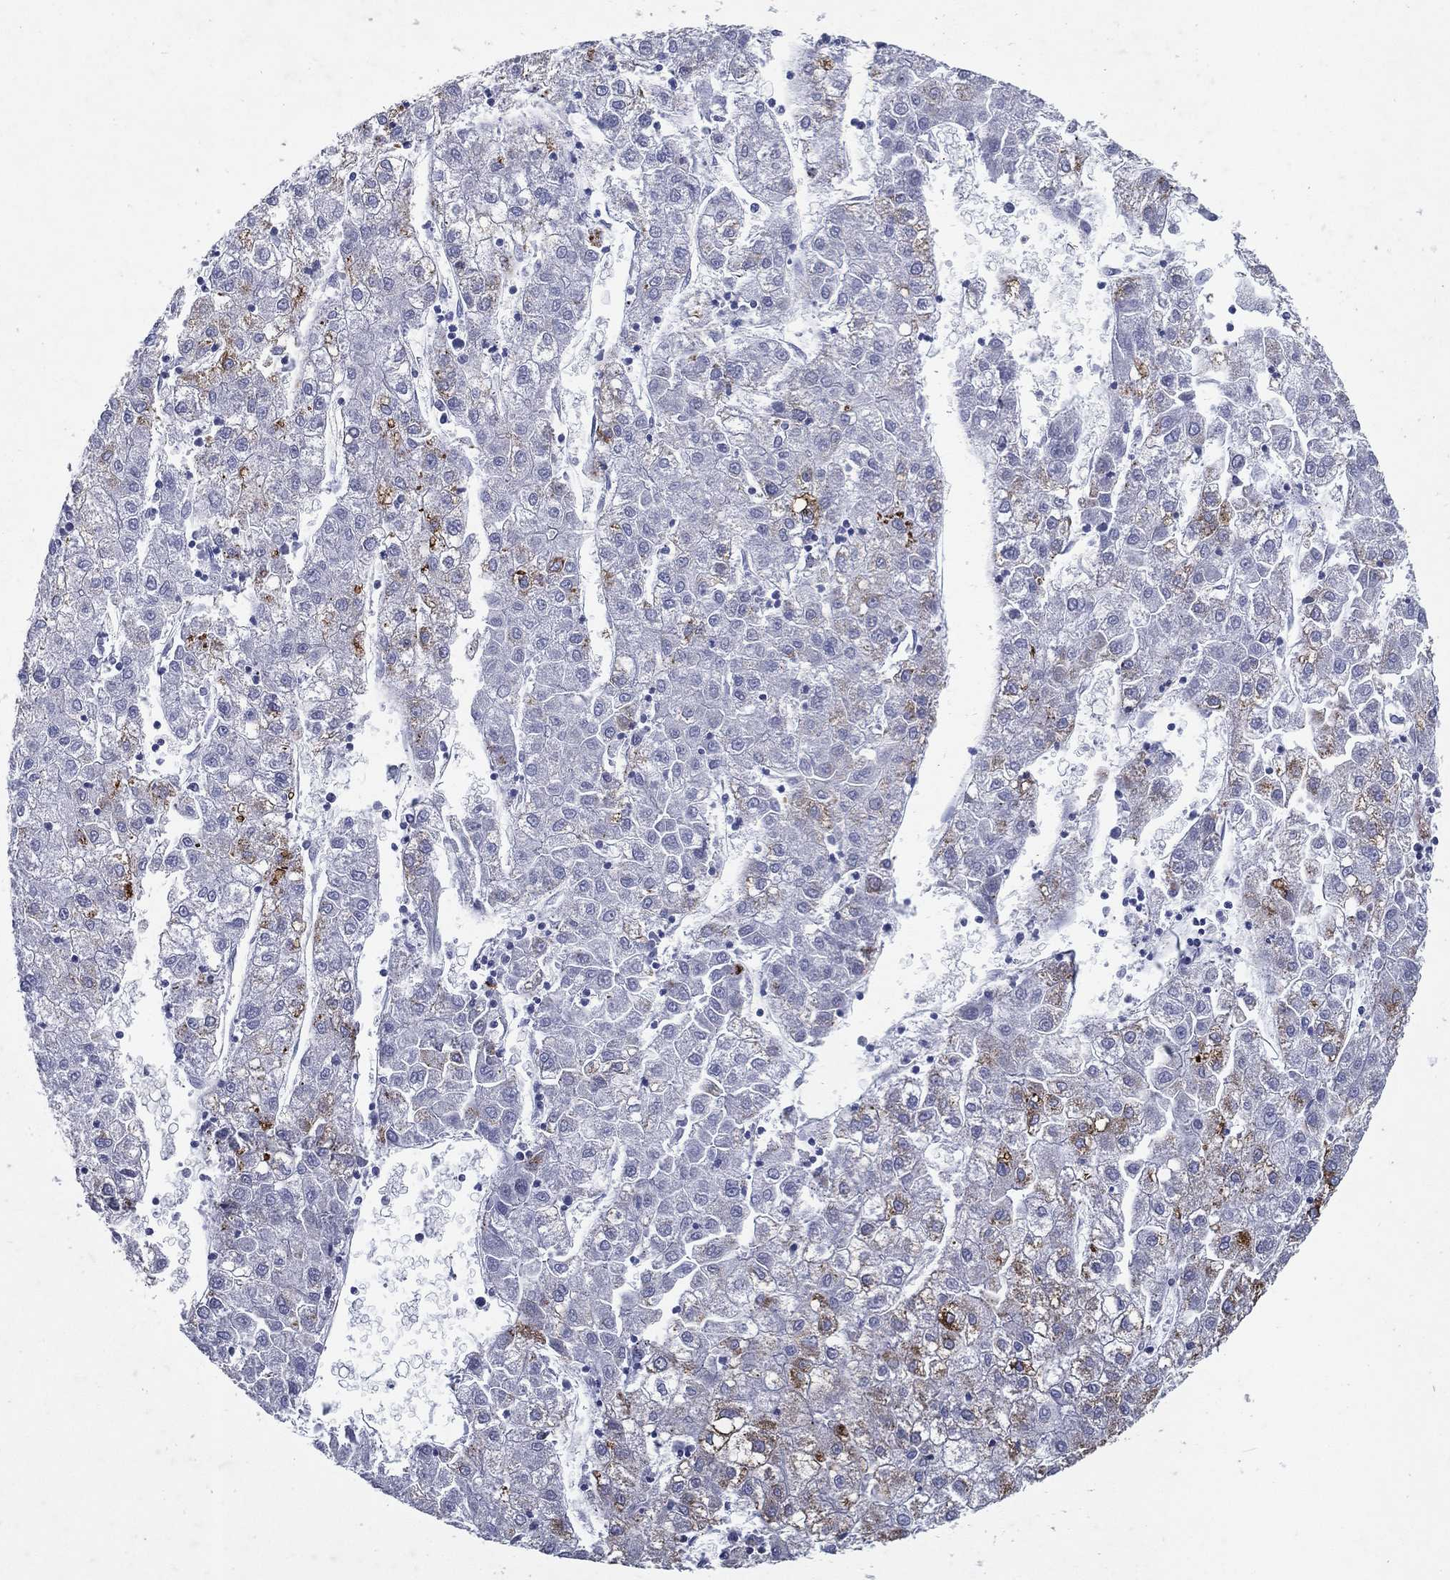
{"staining": {"intensity": "strong", "quantity": "25%-75%", "location": "cytoplasmic/membranous"}, "tissue": "liver cancer", "cell_type": "Tumor cells", "image_type": "cancer", "snomed": [{"axis": "morphology", "description": "Carcinoma, Hepatocellular, NOS"}, {"axis": "topography", "description": "Liver"}], "caption": "The histopathology image reveals immunohistochemical staining of liver cancer (hepatocellular carcinoma). There is strong cytoplasmic/membranous positivity is present in approximately 25%-75% of tumor cells.", "gene": "SFXN1", "patient": {"sex": "male", "age": 72}}